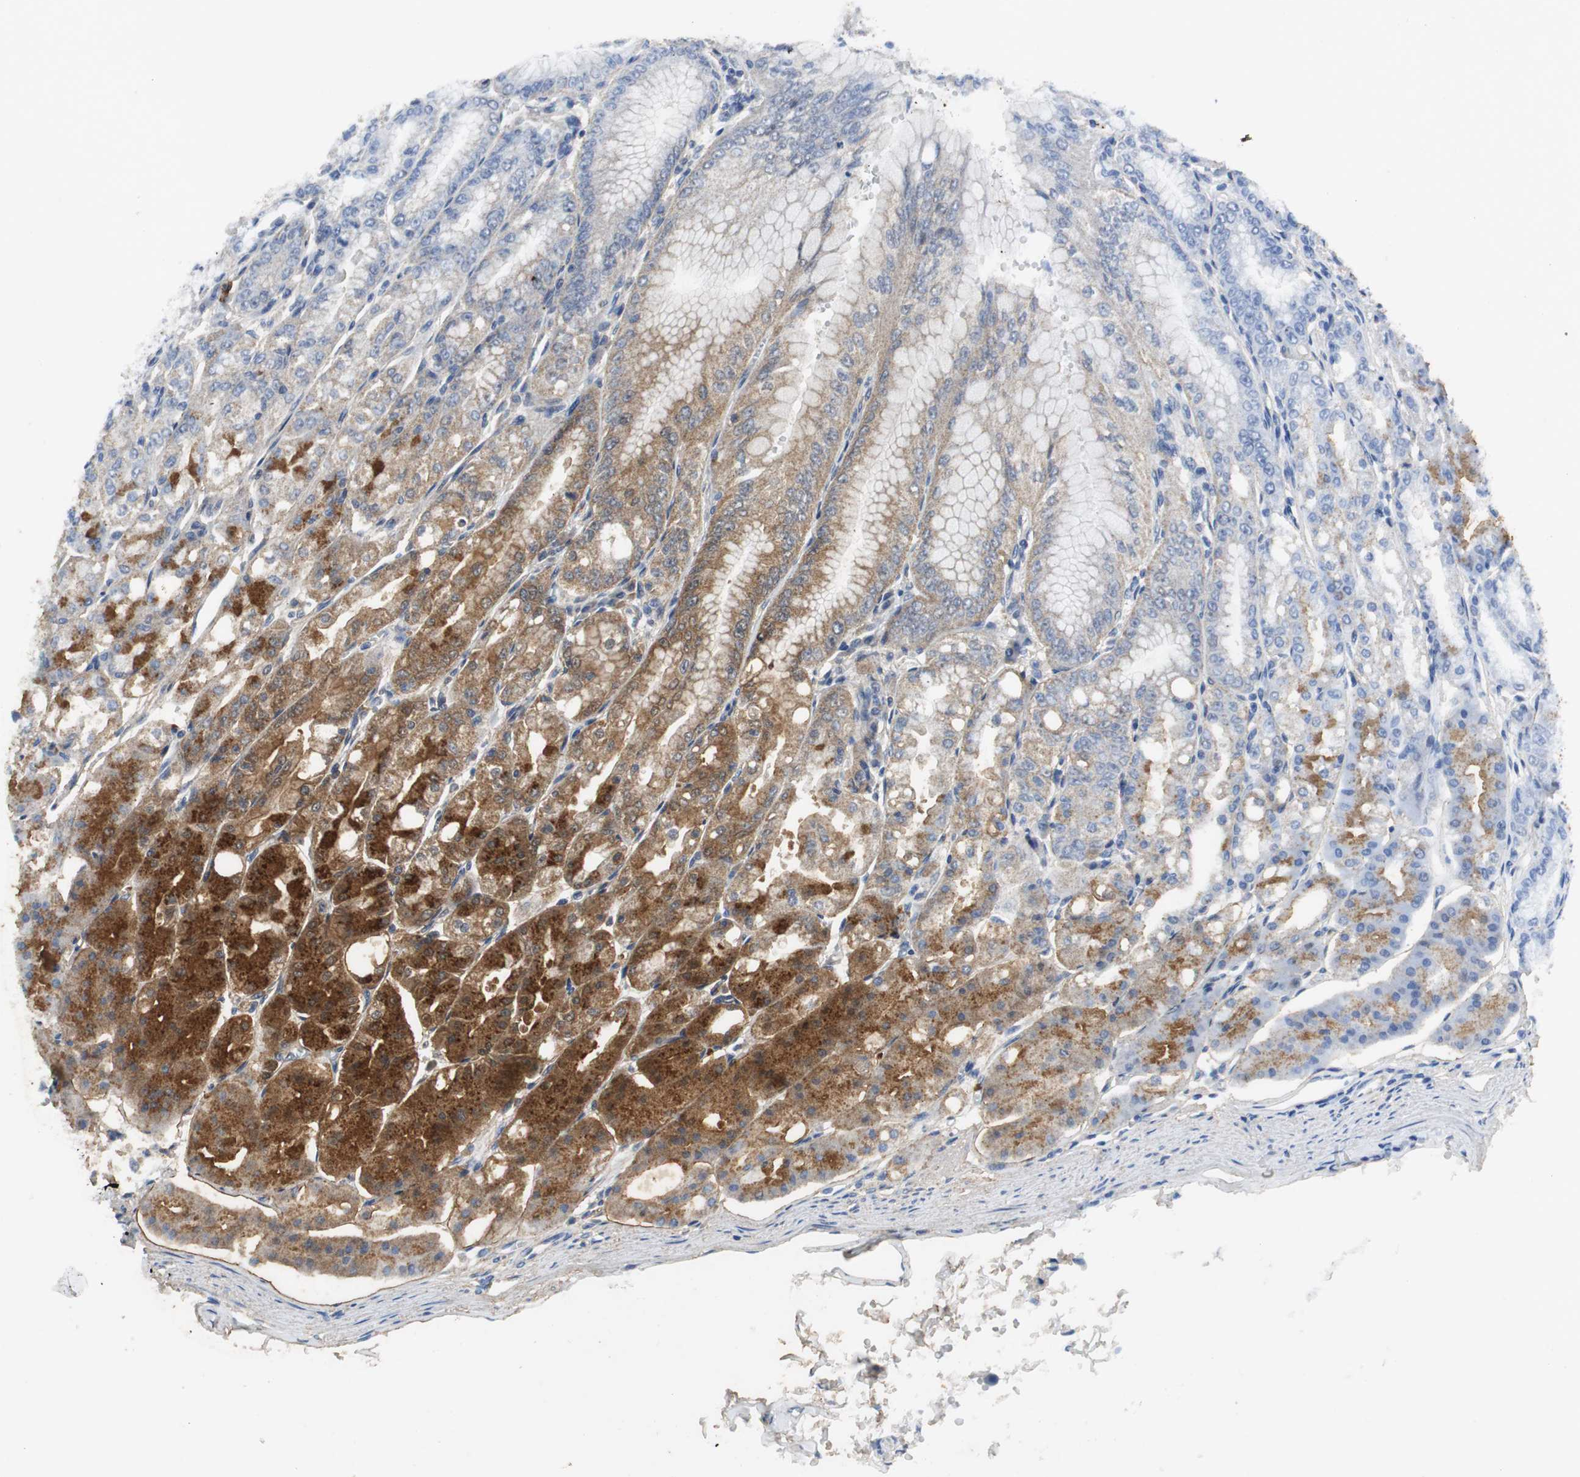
{"staining": {"intensity": "strong", "quantity": "25%-75%", "location": "cytoplasmic/membranous"}, "tissue": "stomach", "cell_type": "Glandular cells", "image_type": "normal", "snomed": [{"axis": "morphology", "description": "Normal tissue, NOS"}, {"axis": "topography", "description": "Stomach, lower"}], "caption": "Immunohistochemical staining of benign stomach shows high levels of strong cytoplasmic/membranous positivity in approximately 25%-75% of glandular cells. The protein is shown in brown color, while the nuclei are stained blue.", "gene": "VBP1", "patient": {"sex": "male", "age": 71}}